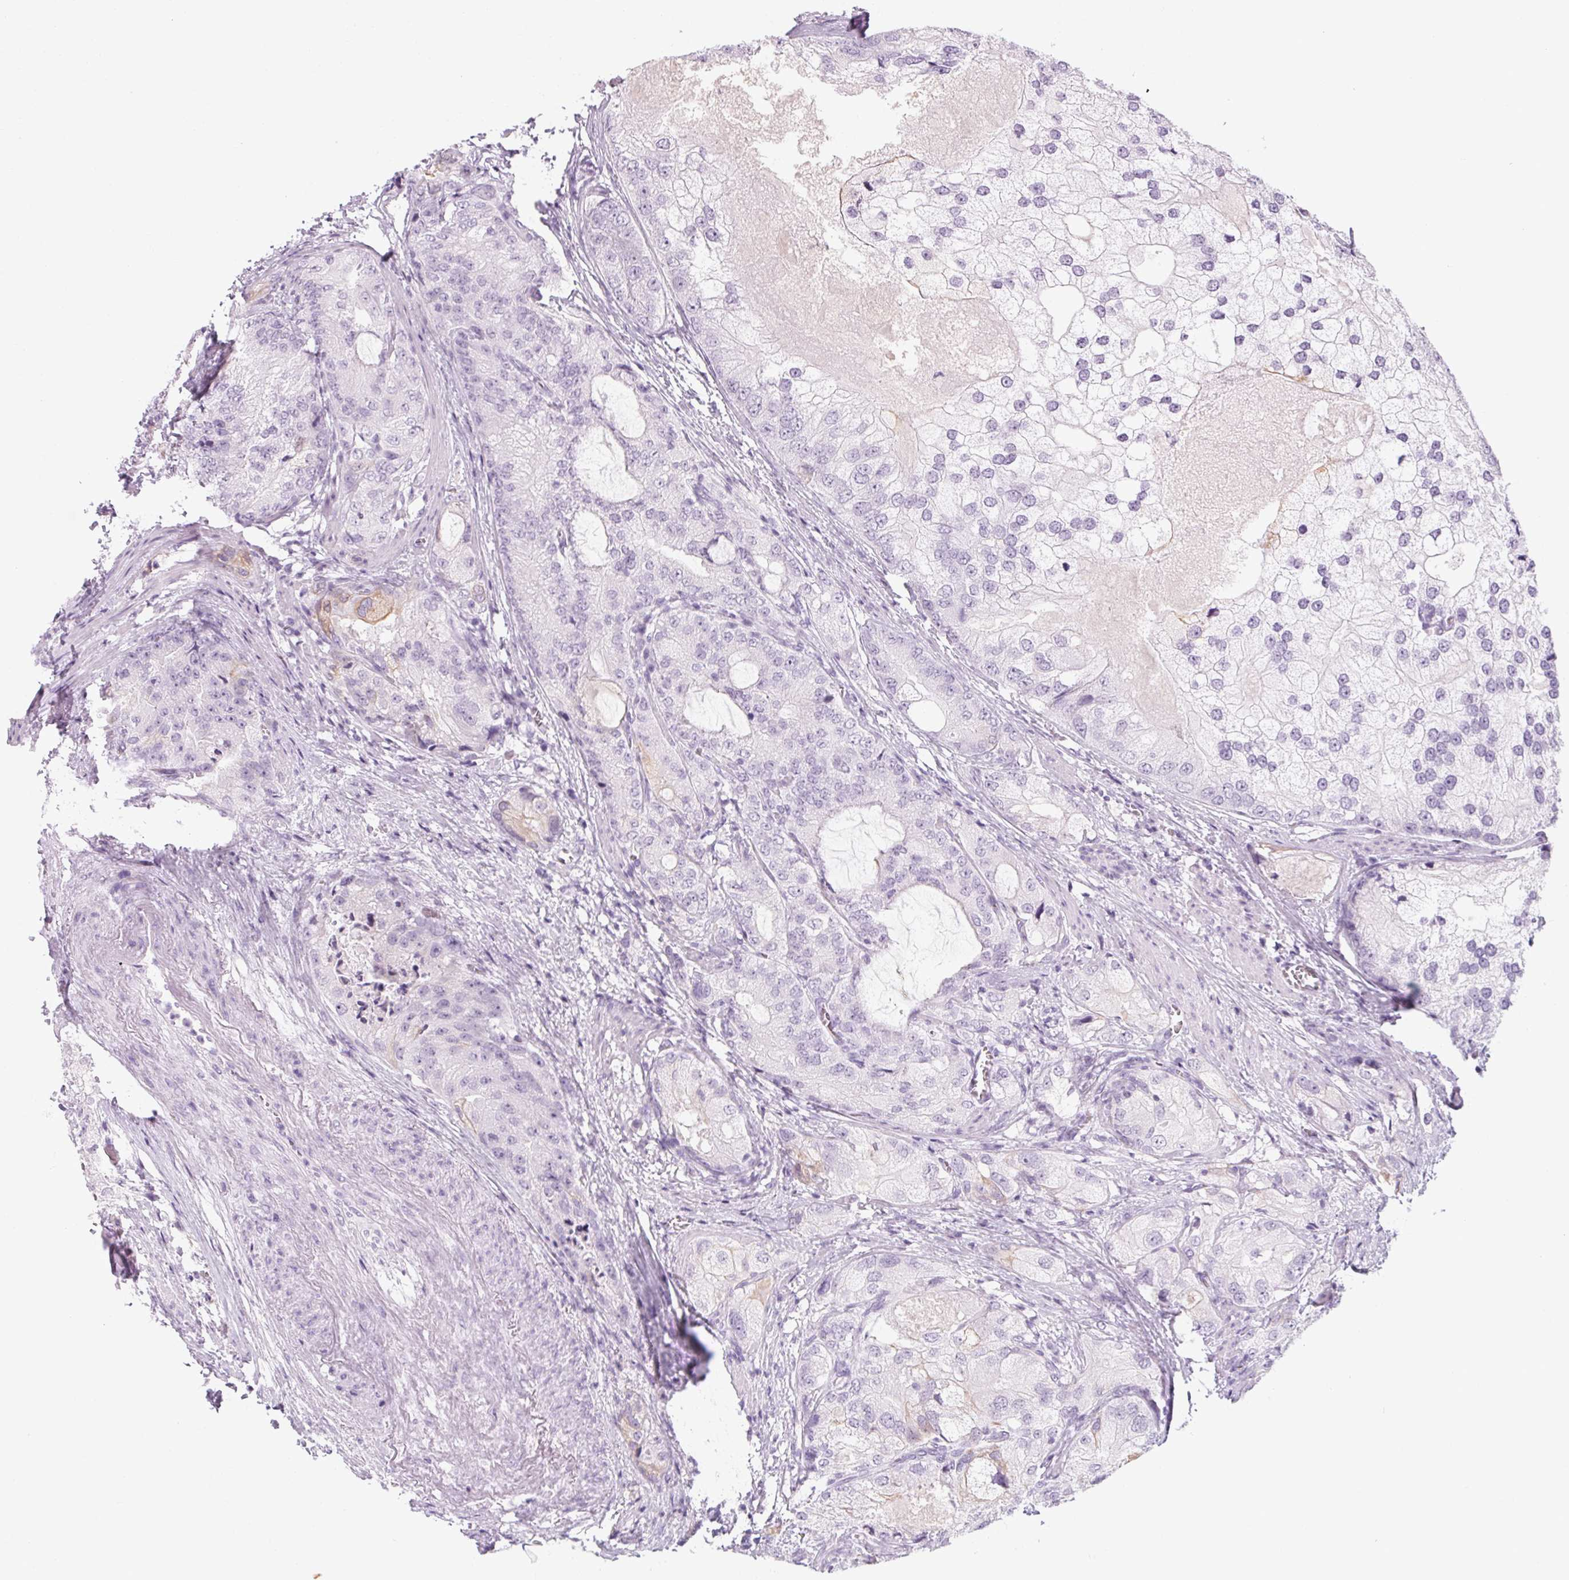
{"staining": {"intensity": "negative", "quantity": "none", "location": "none"}, "tissue": "prostate cancer", "cell_type": "Tumor cells", "image_type": "cancer", "snomed": [{"axis": "morphology", "description": "Adenocarcinoma, High grade"}, {"axis": "topography", "description": "Prostate"}], "caption": "DAB (3,3'-diaminobenzidine) immunohistochemical staining of human prostate cancer (high-grade adenocarcinoma) exhibits no significant expression in tumor cells.", "gene": "RPTN", "patient": {"sex": "male", "age": 70}}